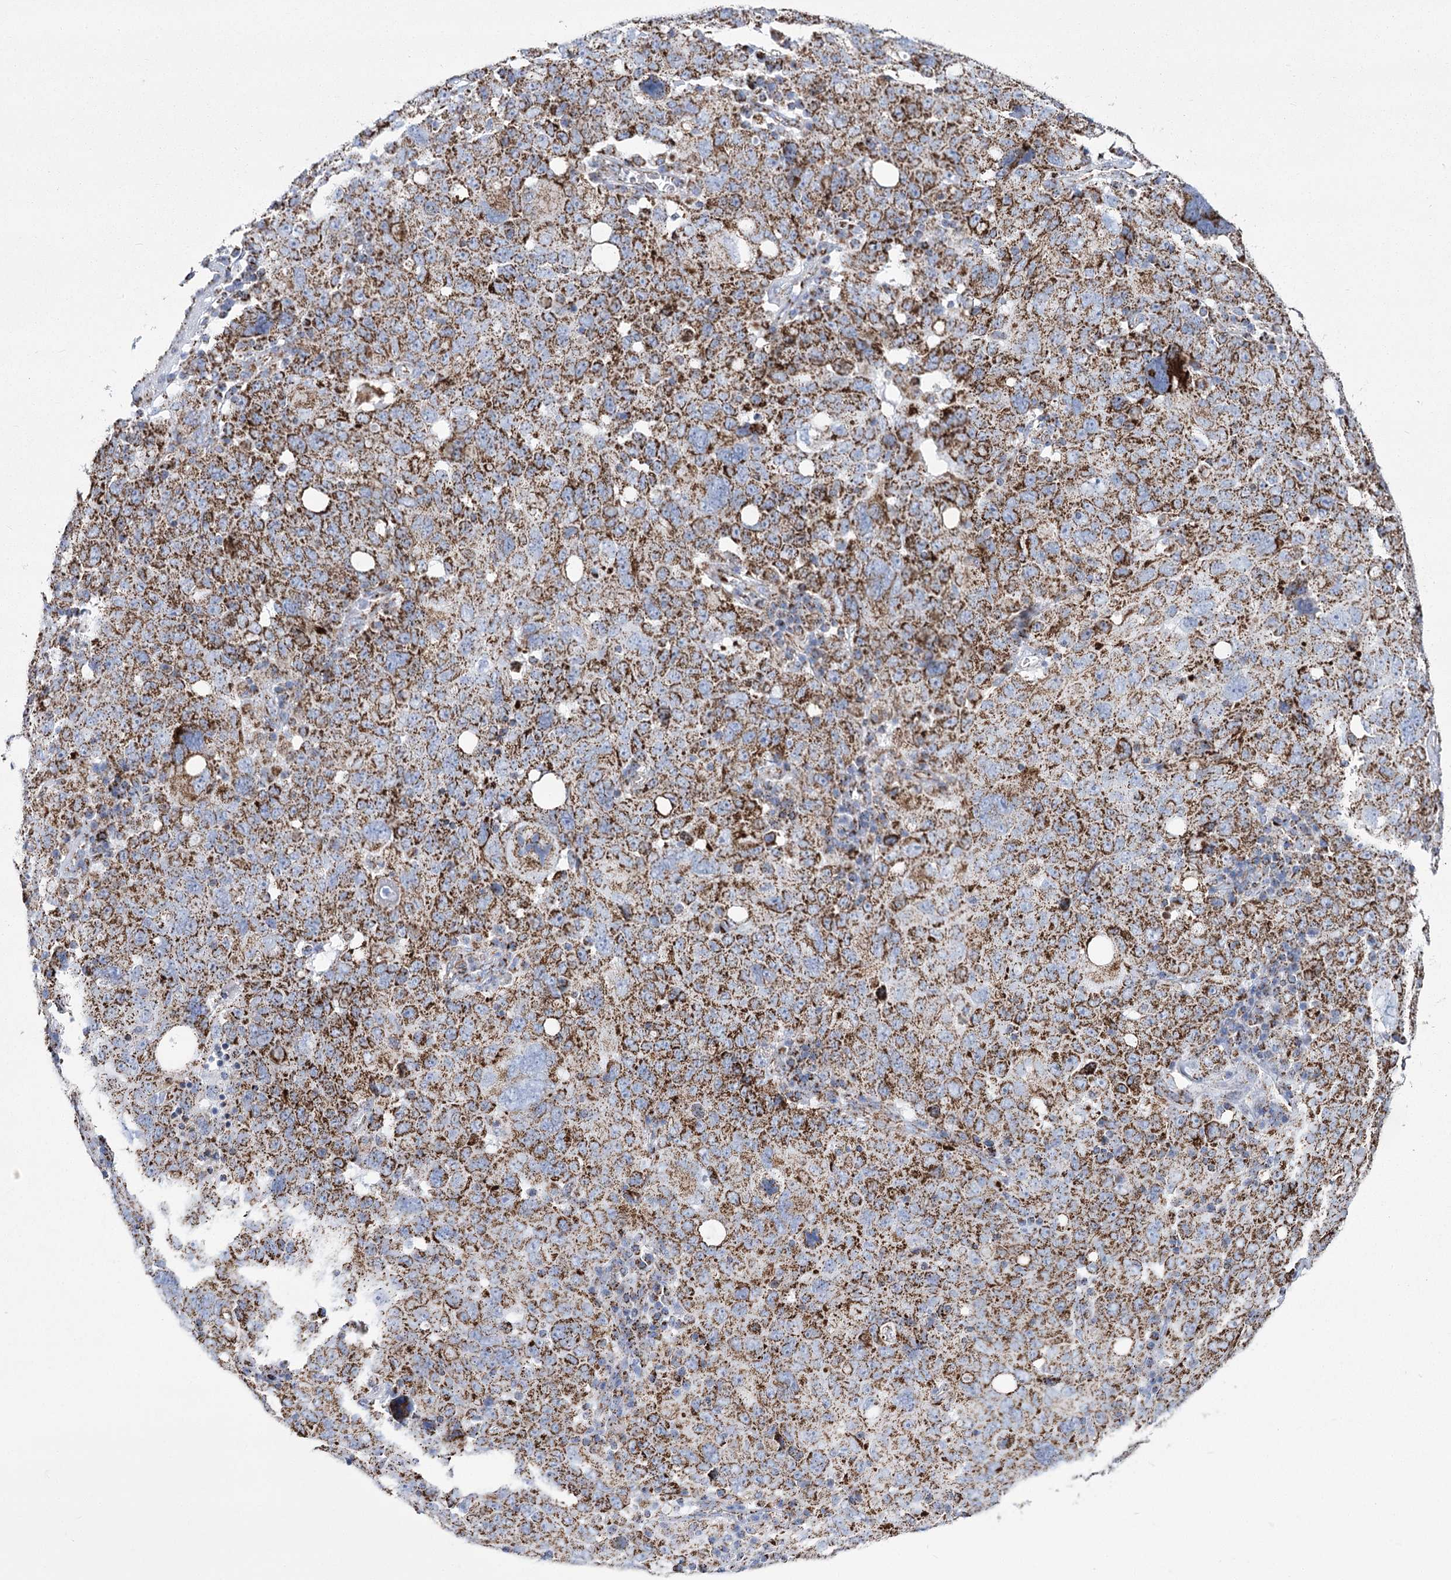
{"staining": {"intensity": "strong", "quantity": ">75%", "location": "cytoplasmic/membranous"}, "tissue": "ovarian cancer", "cell_type": "Tumor cells", "image_type": "cancer", "snomed": [{"axis": "morphology", "description": "Carcinoma, endometroid"}, {"axis": "topography", "description": "Ovary"}], "caption": "This is an image of immunohistochemistry (IHC) staining of endometroid carcinoma (ovarian), which shows strong expression in the cytoplasmic/membranous of tumor cells.", "gene": "PDHB", "patient": {"sex": "female", "age": 62}}